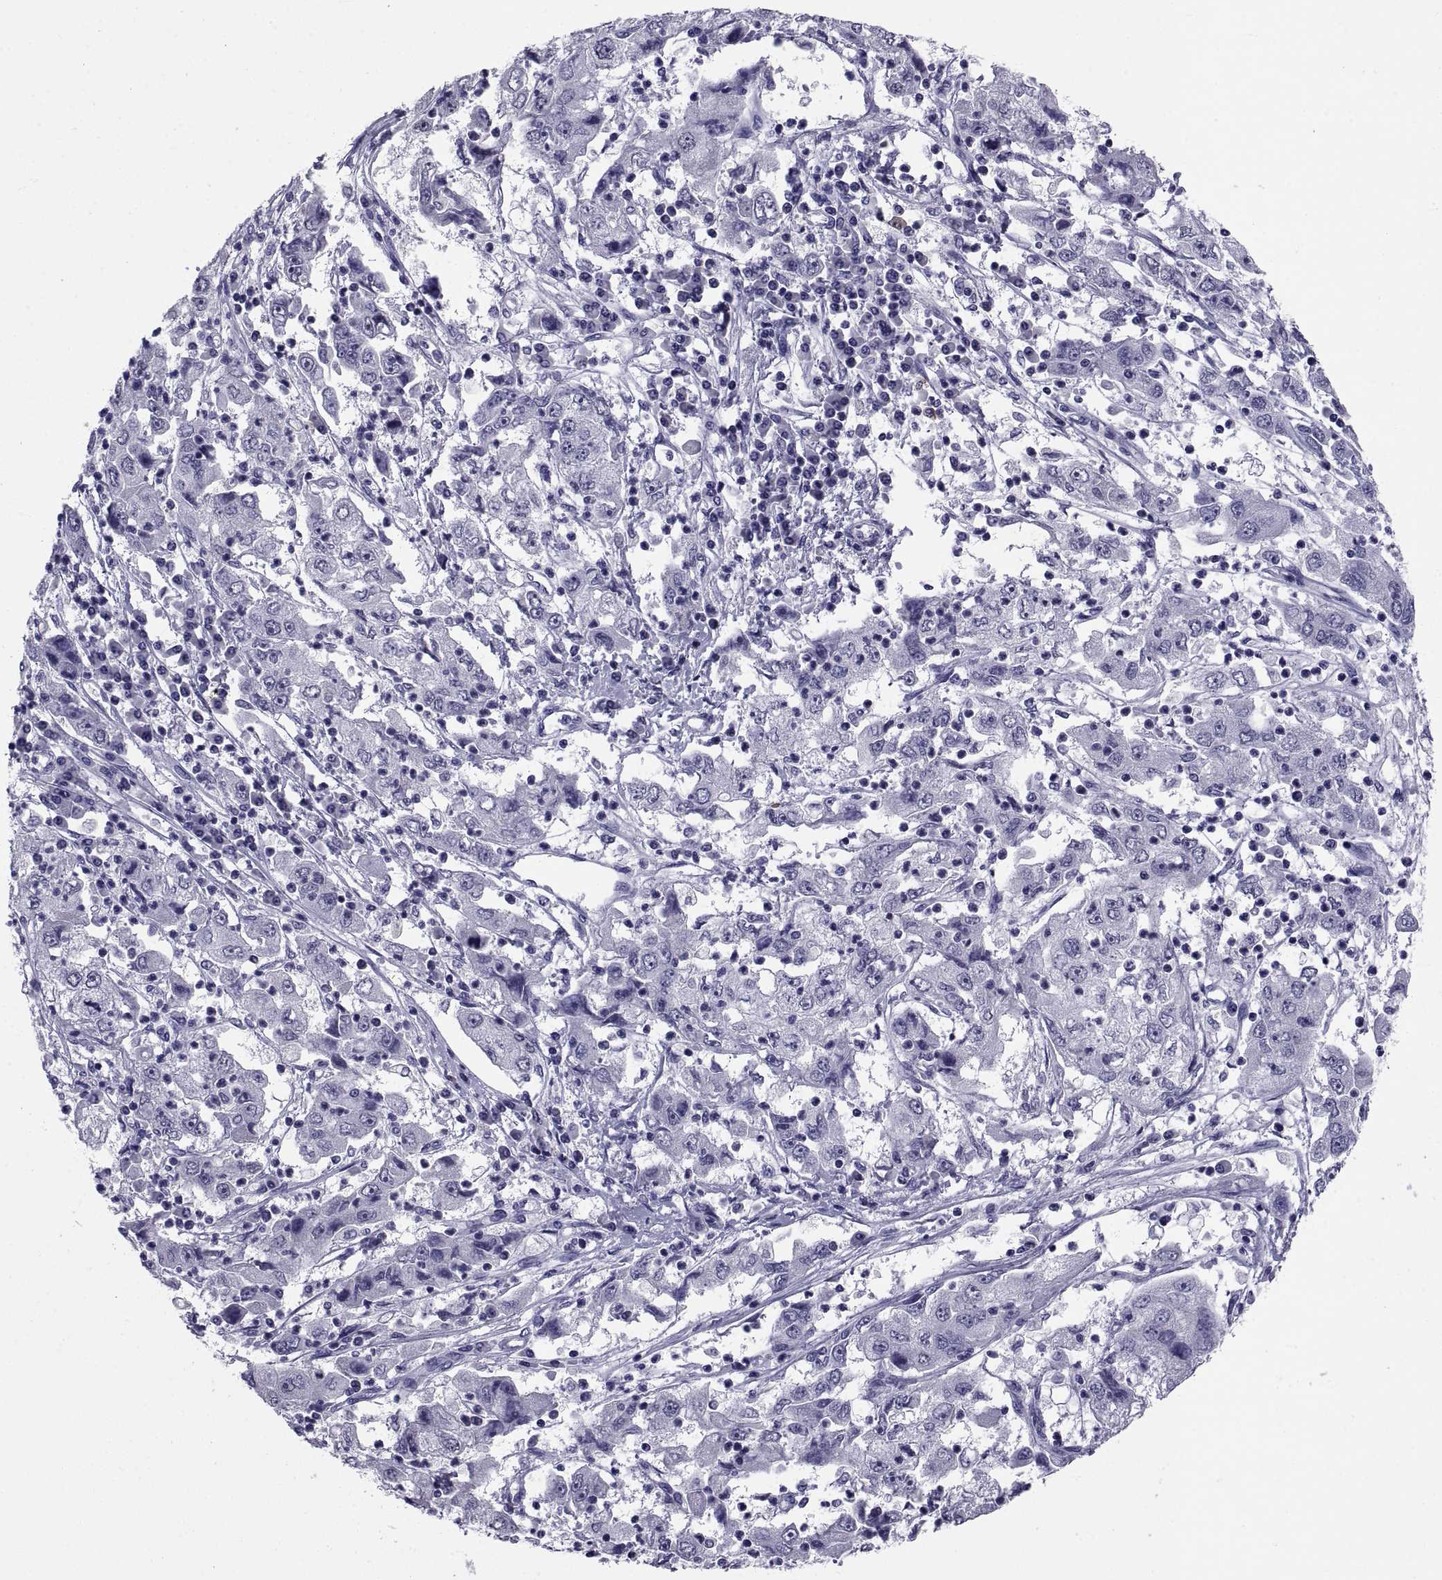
{"staining": {"intensity": "negative", "quantity": "none", "location": "none"}, "tissue": "cervical cancer", "cell_type": "Tumor cells", "image_type": "cancer", "snomed": [{"axis": "morphology", "description": "Squamous cell carcinoma, NOS"}, {"axis": "topography", "description": "Cervix"}], "caption": "Human cervical cancer stained for a protein using immunohistochemistry reveals no positivity in tumor cells.", "gene": "TGFBR3L", "patient": {"sex": "female", "age": 36}}